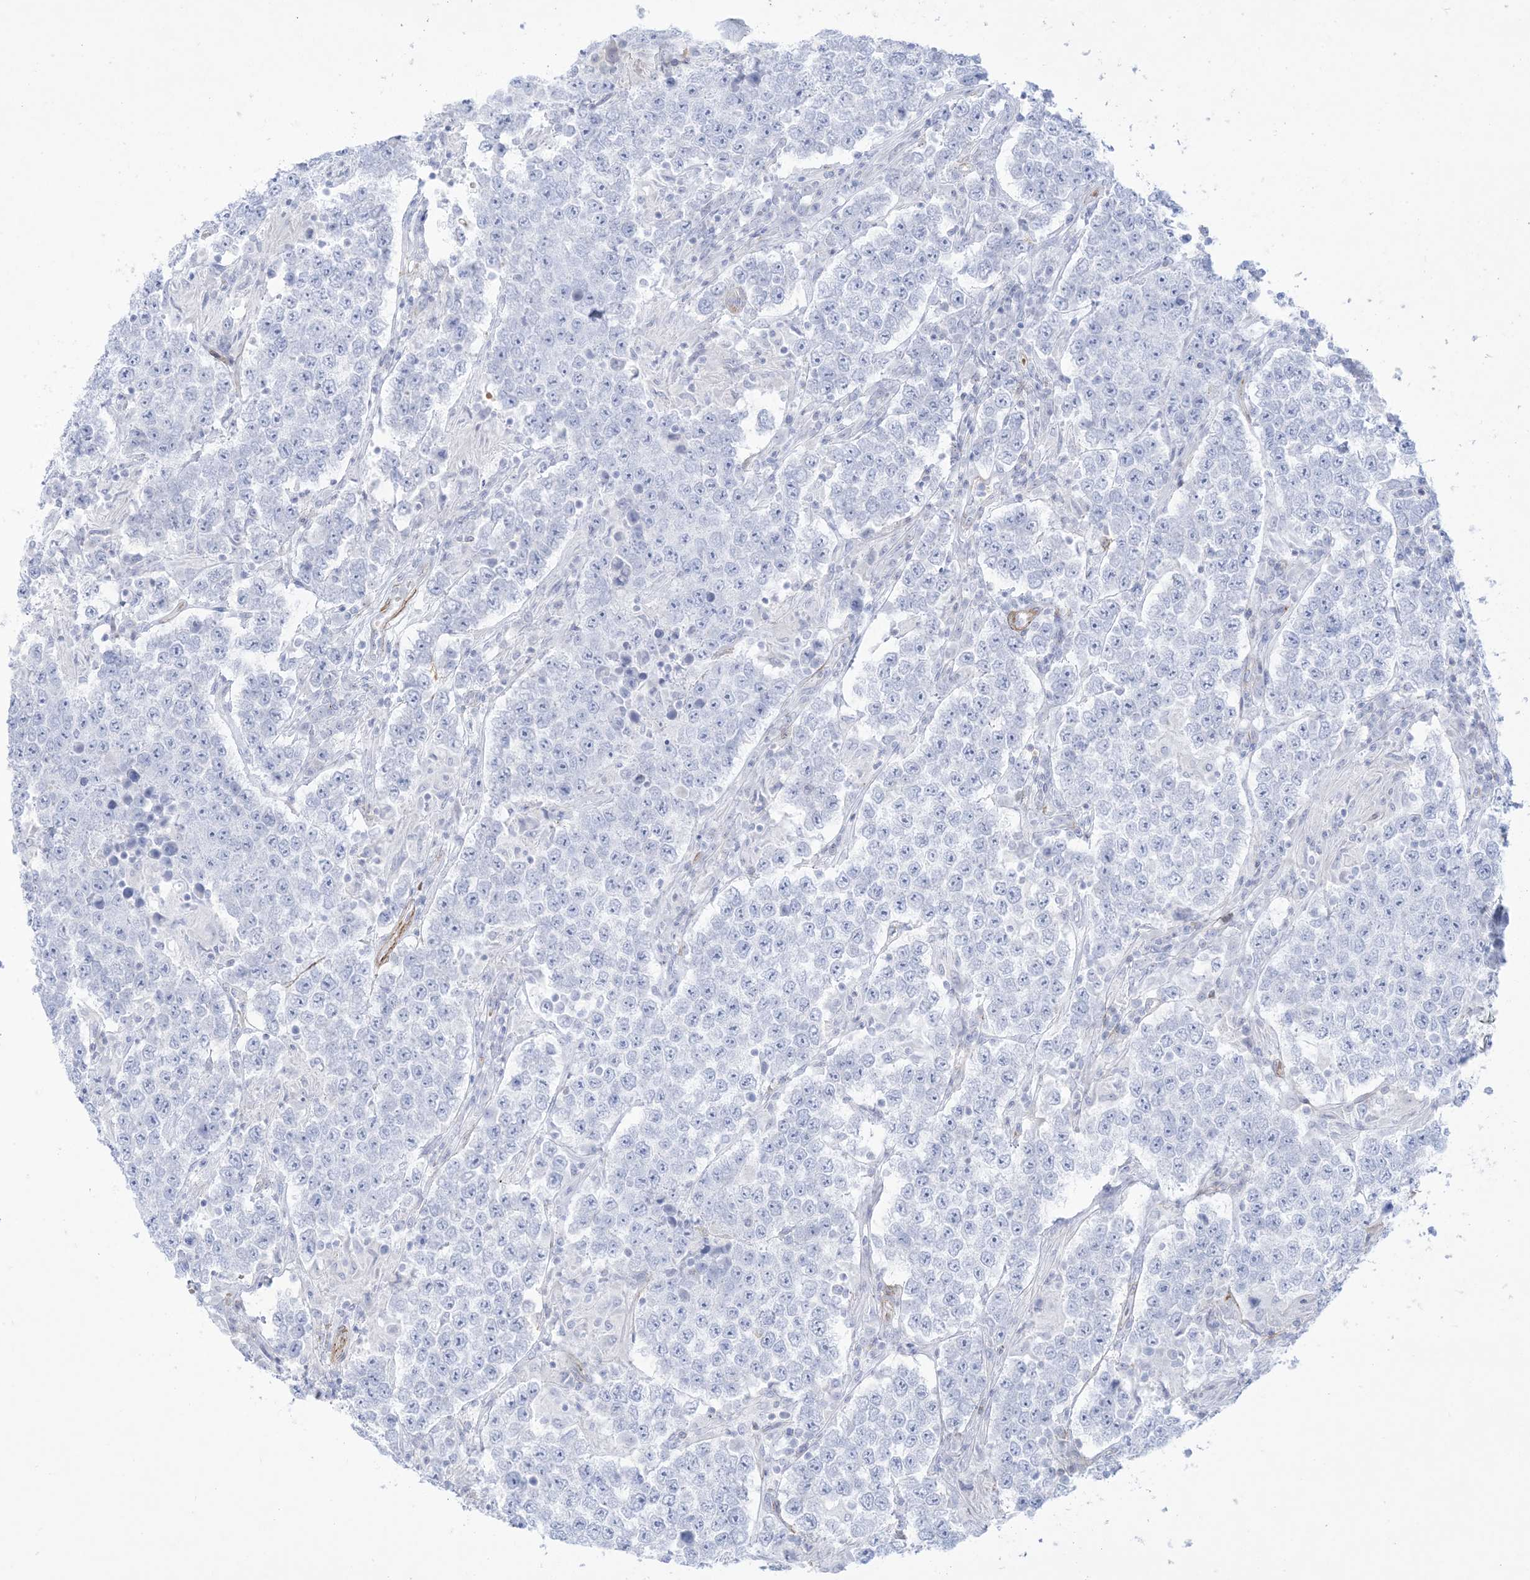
{"staining": {"intensity": "negative", "quantity": "none", "location": "none"}, "tissue": "testis cancer", "cell_type": "Tumor cells", "image_type": "cancer", "snomed": [{"axis": "morphology", "description": "Normal tissue, NOS"}, {"axis": "morphology", "description": "Urothelial carcinoma, High grade"}, {"axis": "morphology", "description": "Seminoma, NOS"}, {"axis": "morphology", "description": "Carcinoma, Embryonal, NOS"}, {"axis": "topography", "description": "Urinary bladder"}, {"axis": "topography", "description": "Testis"}], "caption": "Protein analysis of urothelial carcinoma (high-grade) (testis) reveals no significant expression in tumor cells.", "gene": "B3GNT7", "patient": {"sex": "male", "age": 41}}